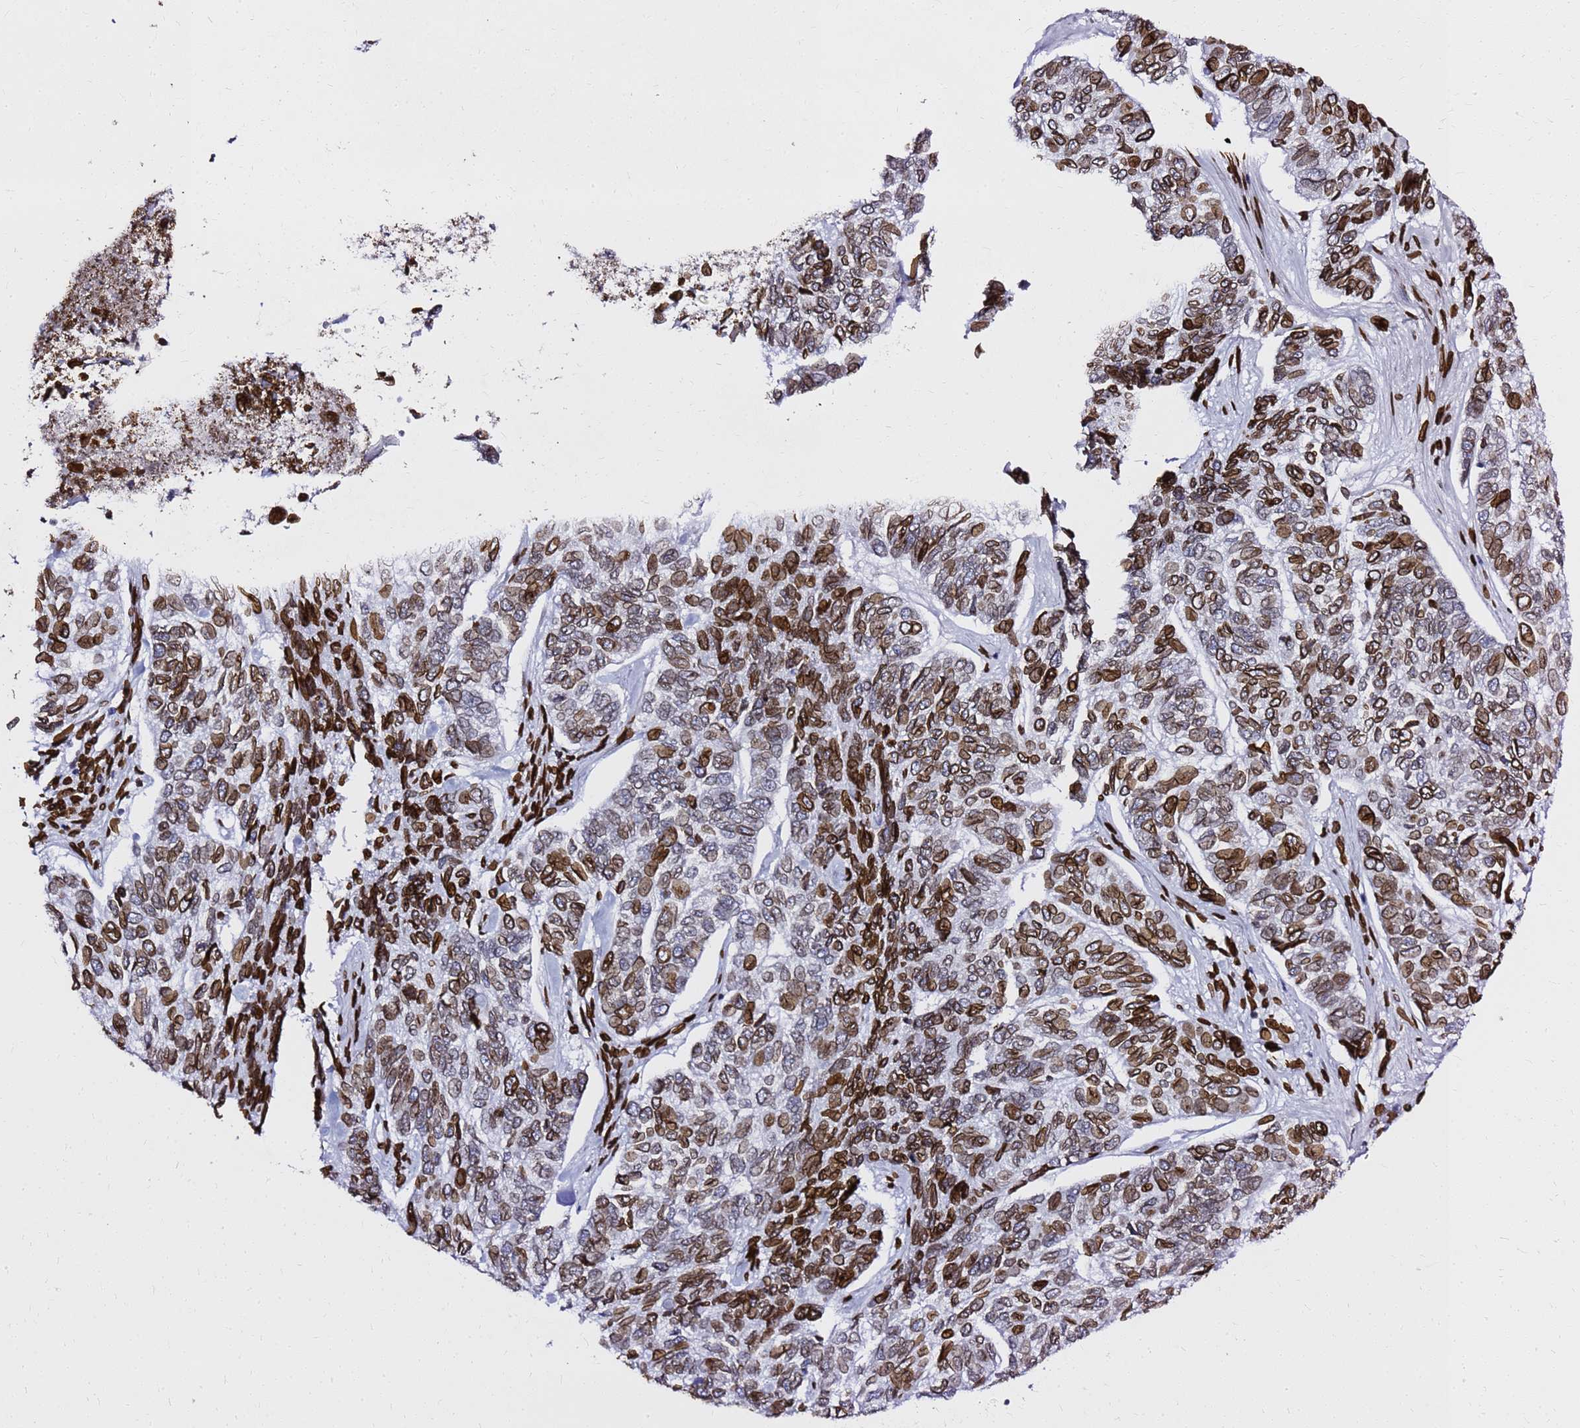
{"staining": {"intensity": "moderate", "quantity": ">75%", "location": "cytoplasmic/membranous,nuclear"}, "tissue": "skin cancer", "cell_type": "Tumor cells", "image_type": "cancer", "snomed": [{"axis": "morphology", "description": "Basal cell carcinoma"}, {"axis": "topography", "description": "Skin"}], "caption": "An image of human skin cancer stained for a protein shows moderate cytoplasmic/membranous and nuclear brown staining in tumor cells. The staining is performed using DAB (3,3'-diaminobenzidine) brown chromogen to label protein expression. The nuclei are counter-stained blue using hematoxylin.", "gene": "C6orf141", "patient": {"sex": "female", "age": 65}}